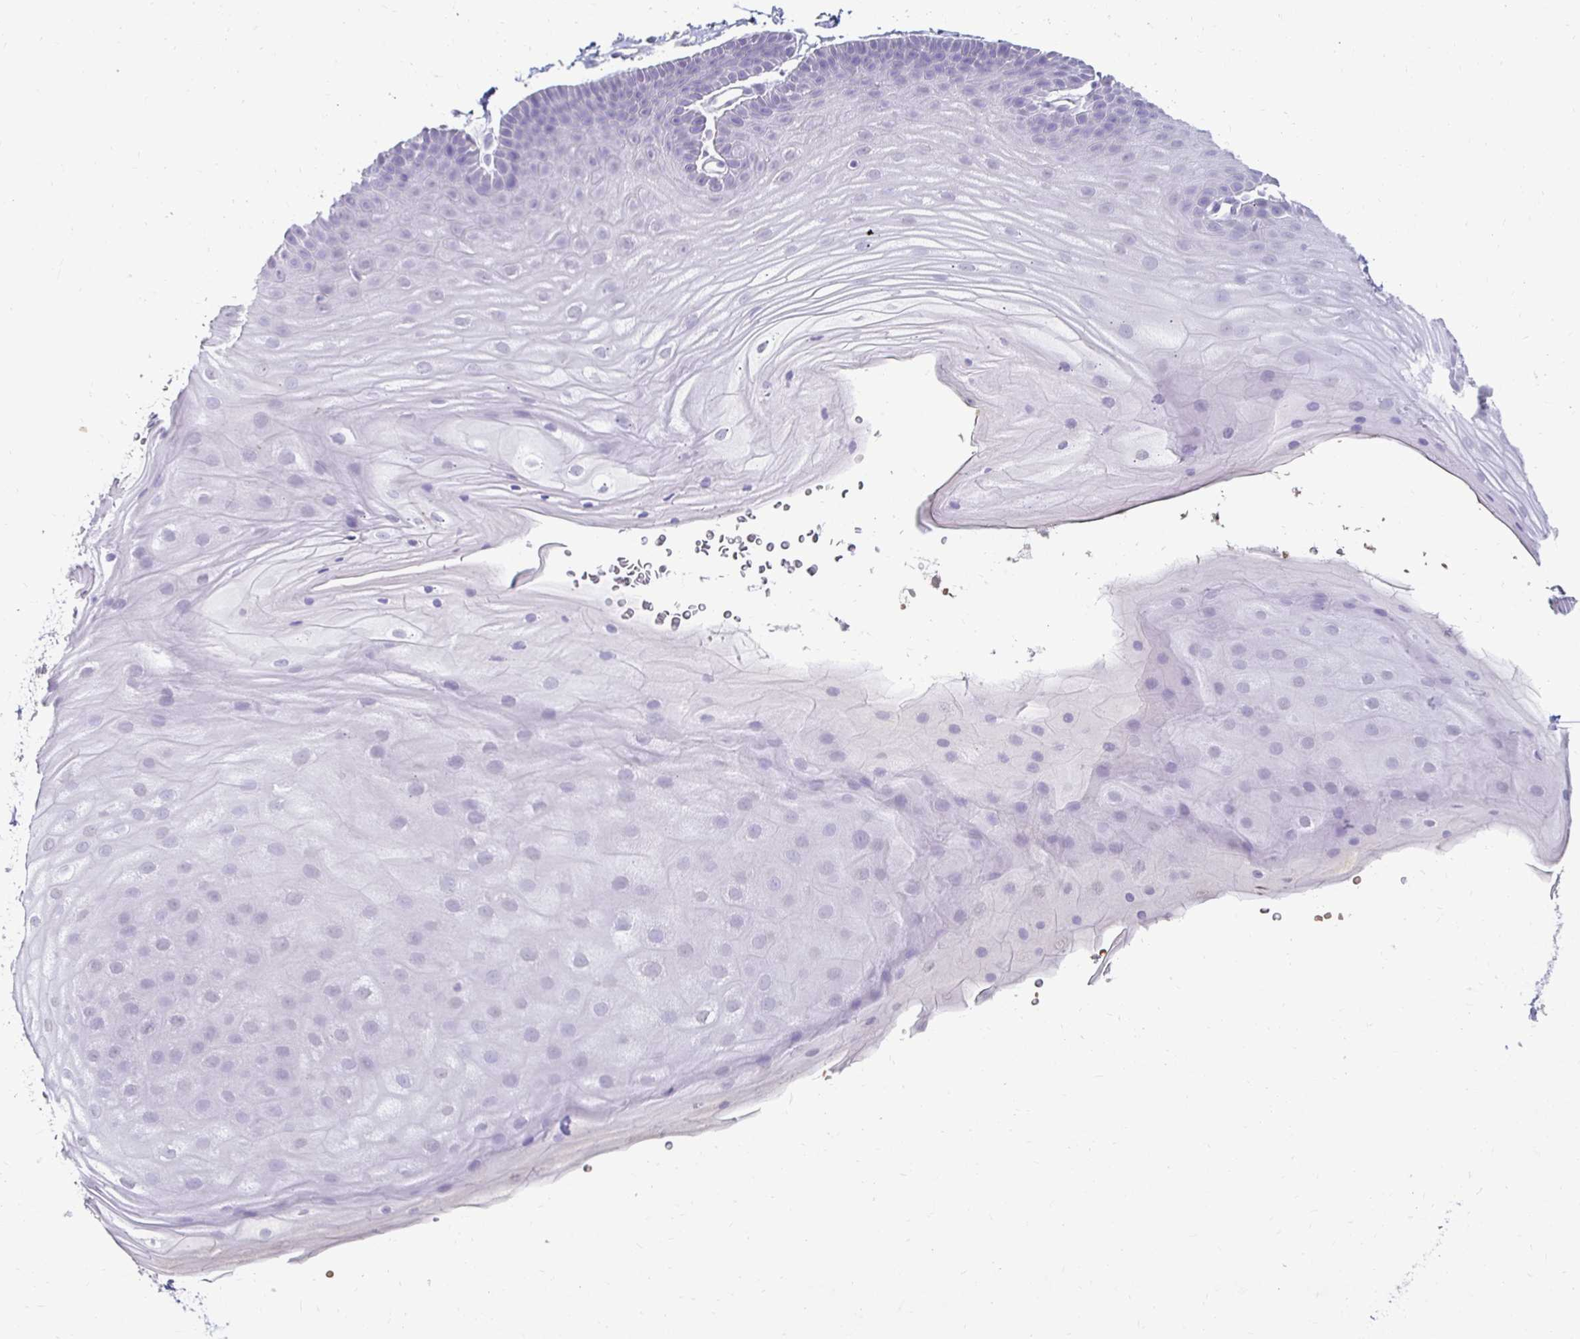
{"staining": {"intensity": "negative", "quantity": "none", "location": "none"}, "tissue": "skin", "cell_type": "Epidermal cells", "image_type": "normal", "snomed": [{"axis": "morphology", "description": "Normal tissue, NOS"}, {"axis": "topography", "description": "Anal"}], "caption": "IHC photomicrograph of unremarkable skin: human skin stained with DAB exhibits no significant protein staining in epidermal cells.", "gene": "GK2", "patient": {"sex": "male", "age": 53}}